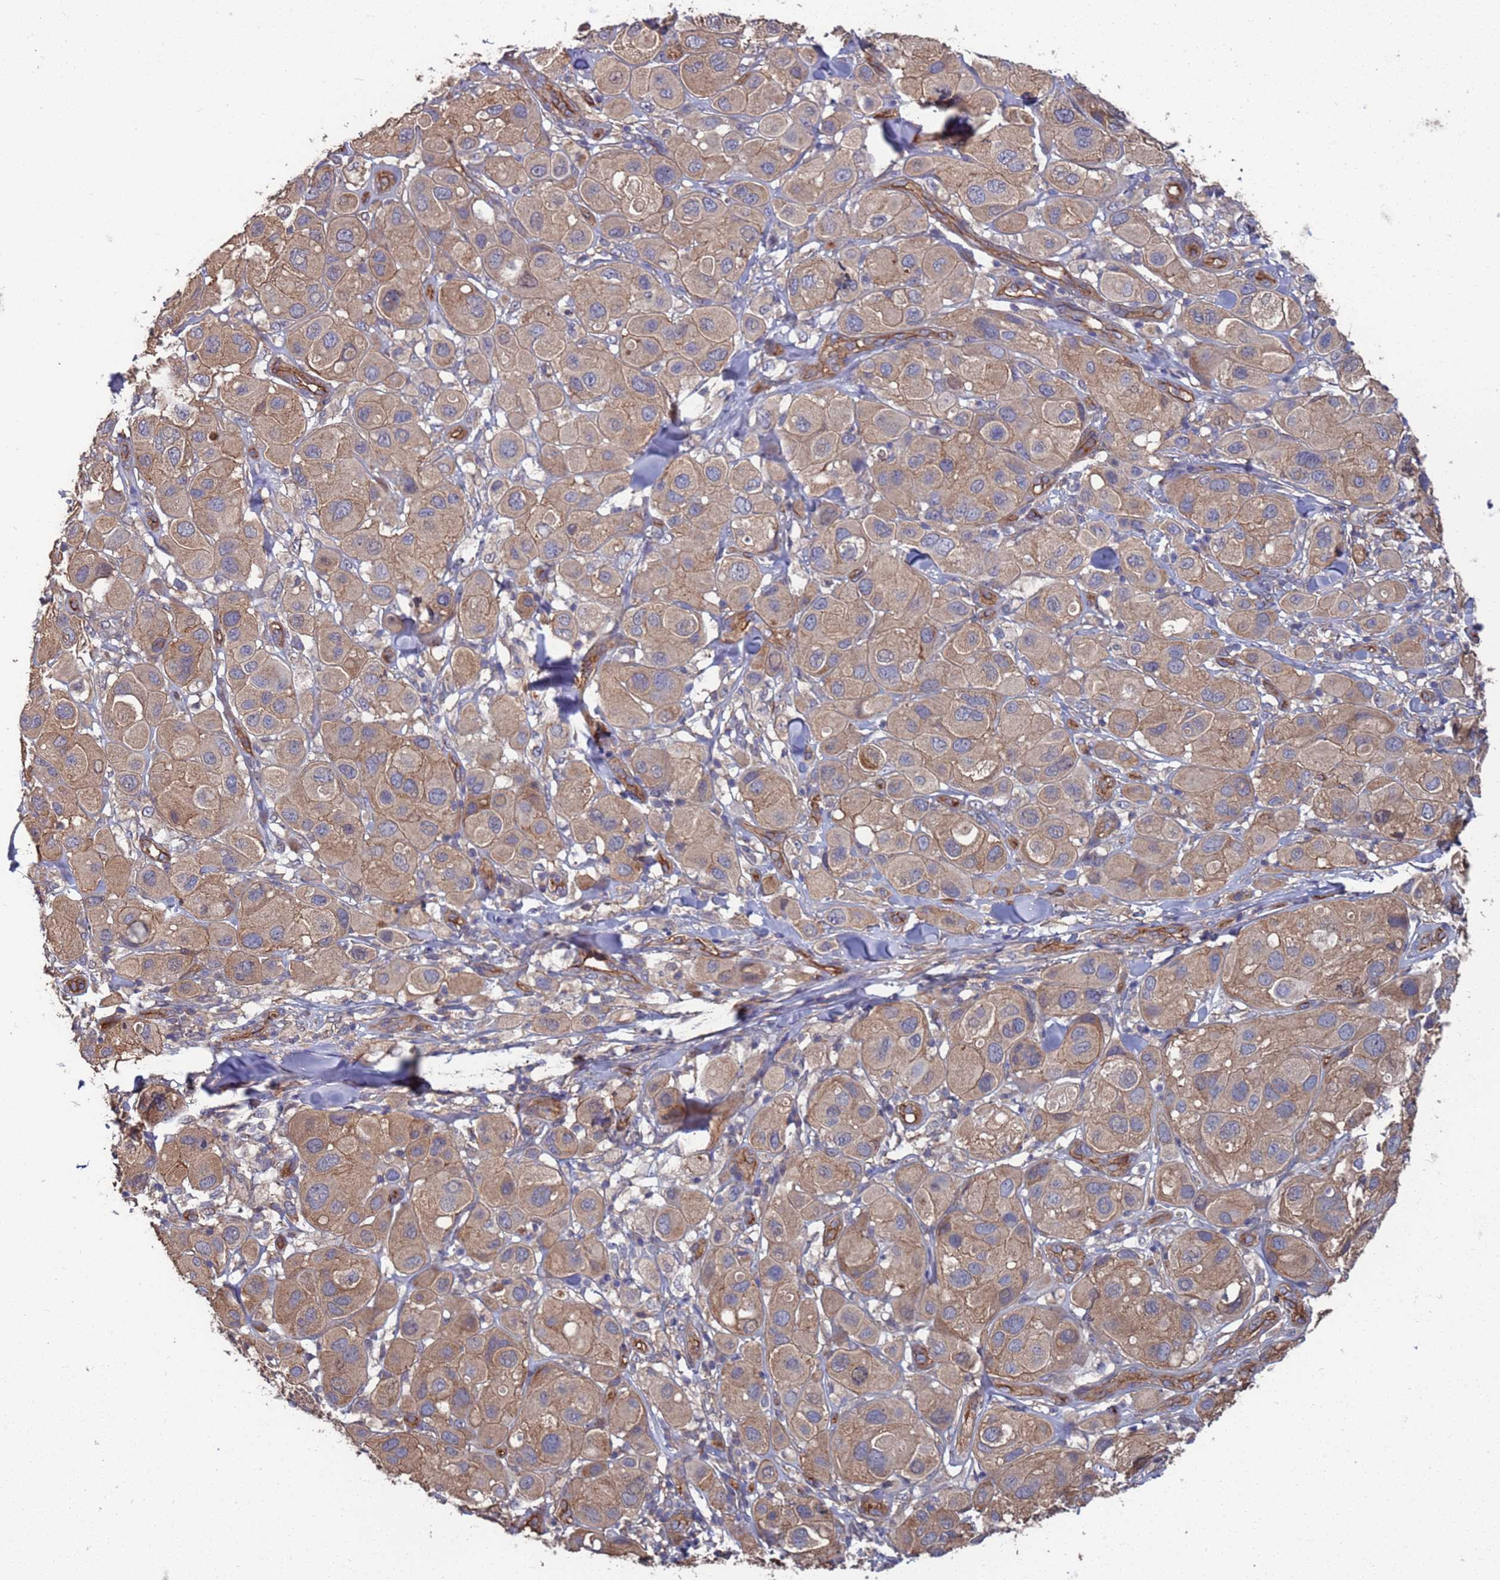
{"staining": {"intensity": "weak", "quantity": "25%-75%", "location": "cytoplasmic/membranous"}, "tissue": "melanoma", "cell_type": "Tumor cells", "image_type": "cancer", "snomed": [{"axis": "morphology", "description": "Malignant melanoma, Metastatic site"}, {"axis": "topography", "description": "Skin"}], "caption": "Immunohistochemical staining of melanoma exhibits low levels of weak cytoplasmic/membranous protein expression in approximately 25%-75% of tumor cells. The staining was performed using DAB, with brown indicating positive protein expression. Nuclei are stained blue with hematoxylin.", "gene": "NDUFAF6", "patient": {"sex": "male", "age": 41}}